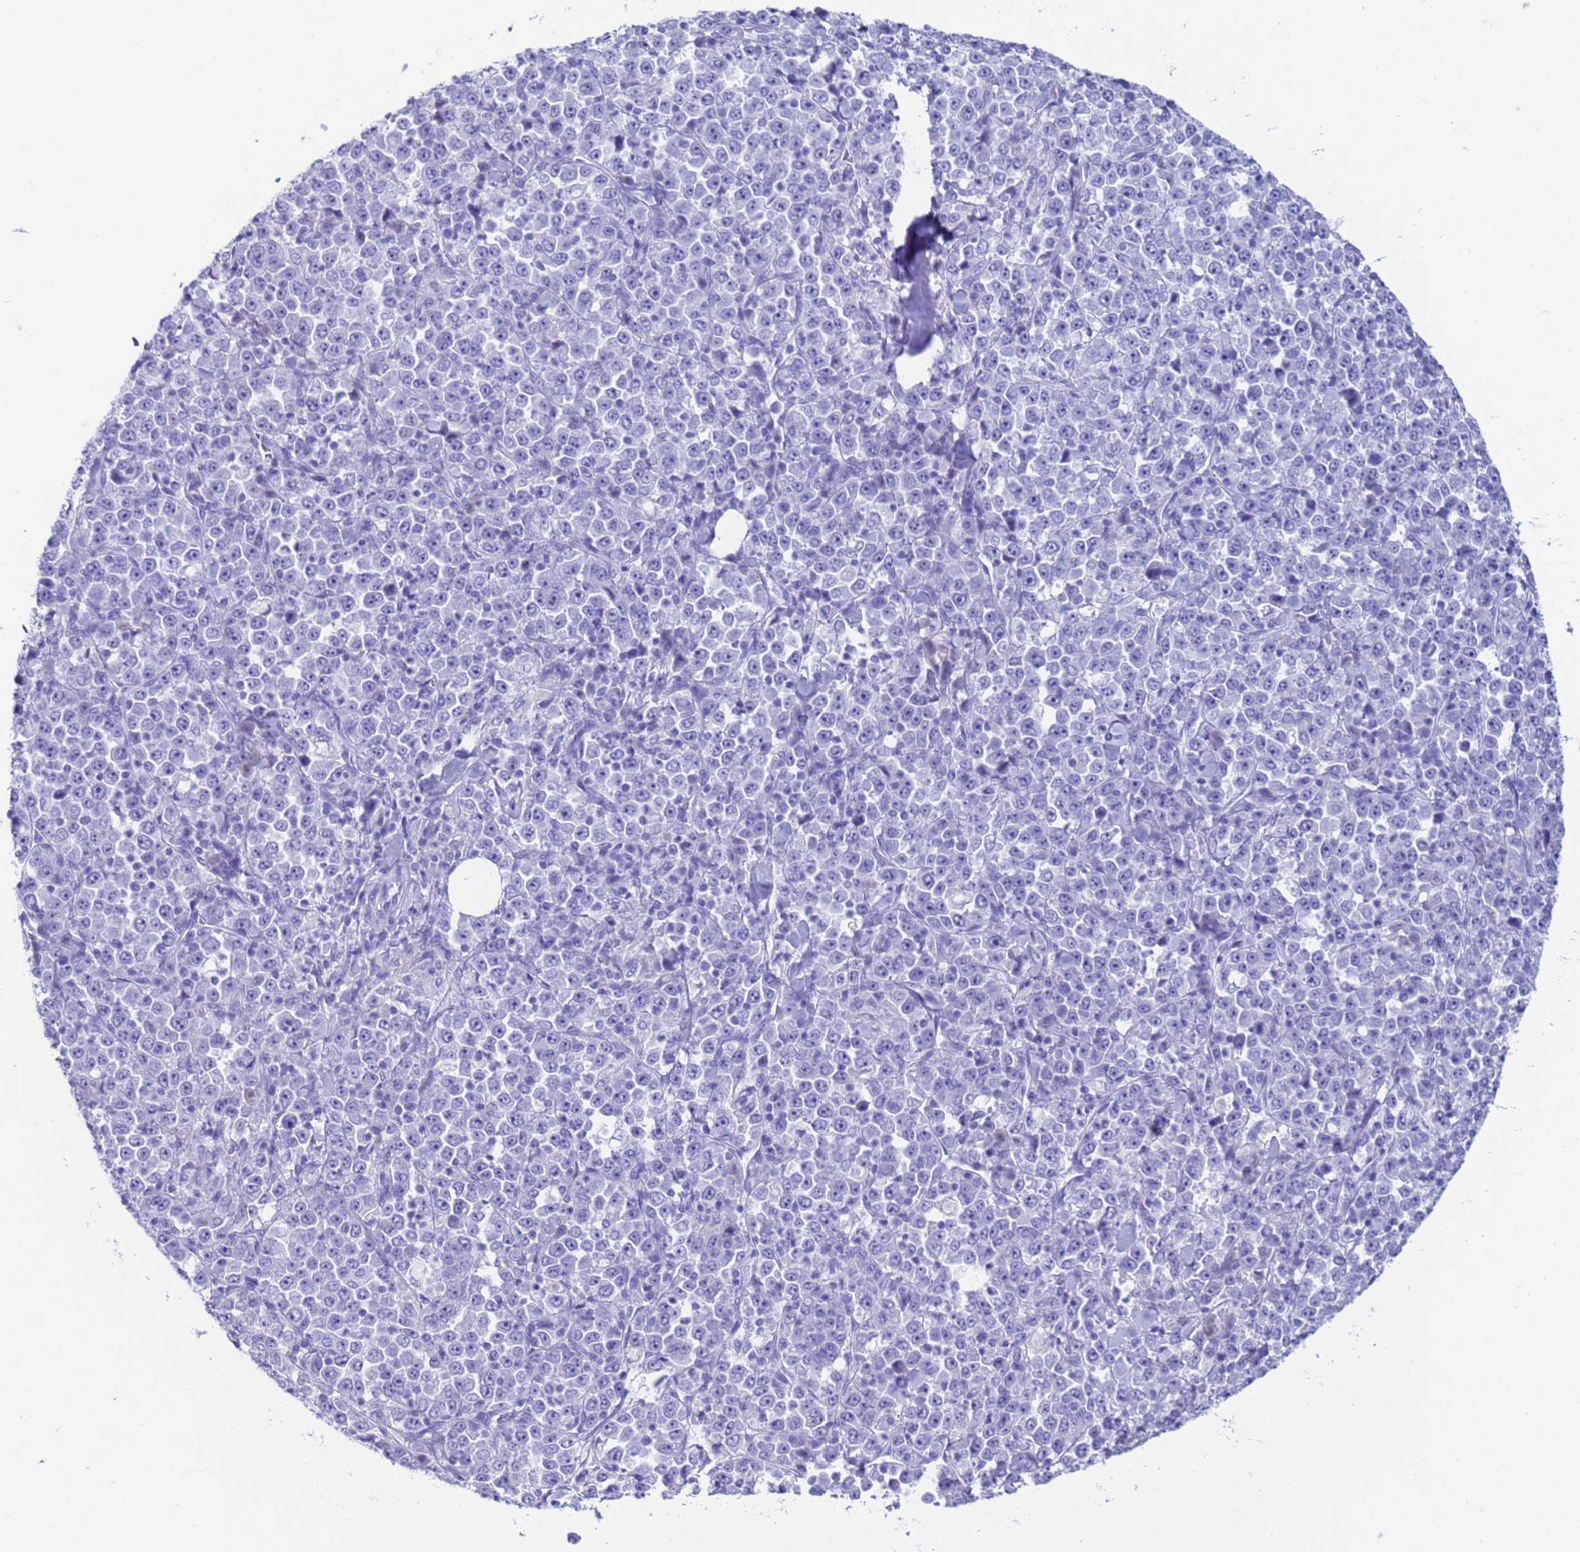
{"staining": {"intensity": "negative", "quantity": "none", "location": "none"}, "tissue": "stomach cancer", "cell_type": "Tumor cells", "image_type": "cancer", "snomed": [{"axis": "morphology", "description": "Normal tissue, NOS"}, {"axis": "morphology", "description": "Adenocarcinoma, NOS"}, {"axis": "topography", "description": "Stomach, upper"}, {"axis": "topography", "description": "Stomach"}], "caption": "Immunohistochemistry photomicrograph of neoplastic tissue: human adenocarcinoma (stomach) stained with DAB exhibits no significant protein staining in tumor cells.", "gene": "CKM", "patient": {"sex": "male", "age": 59}}